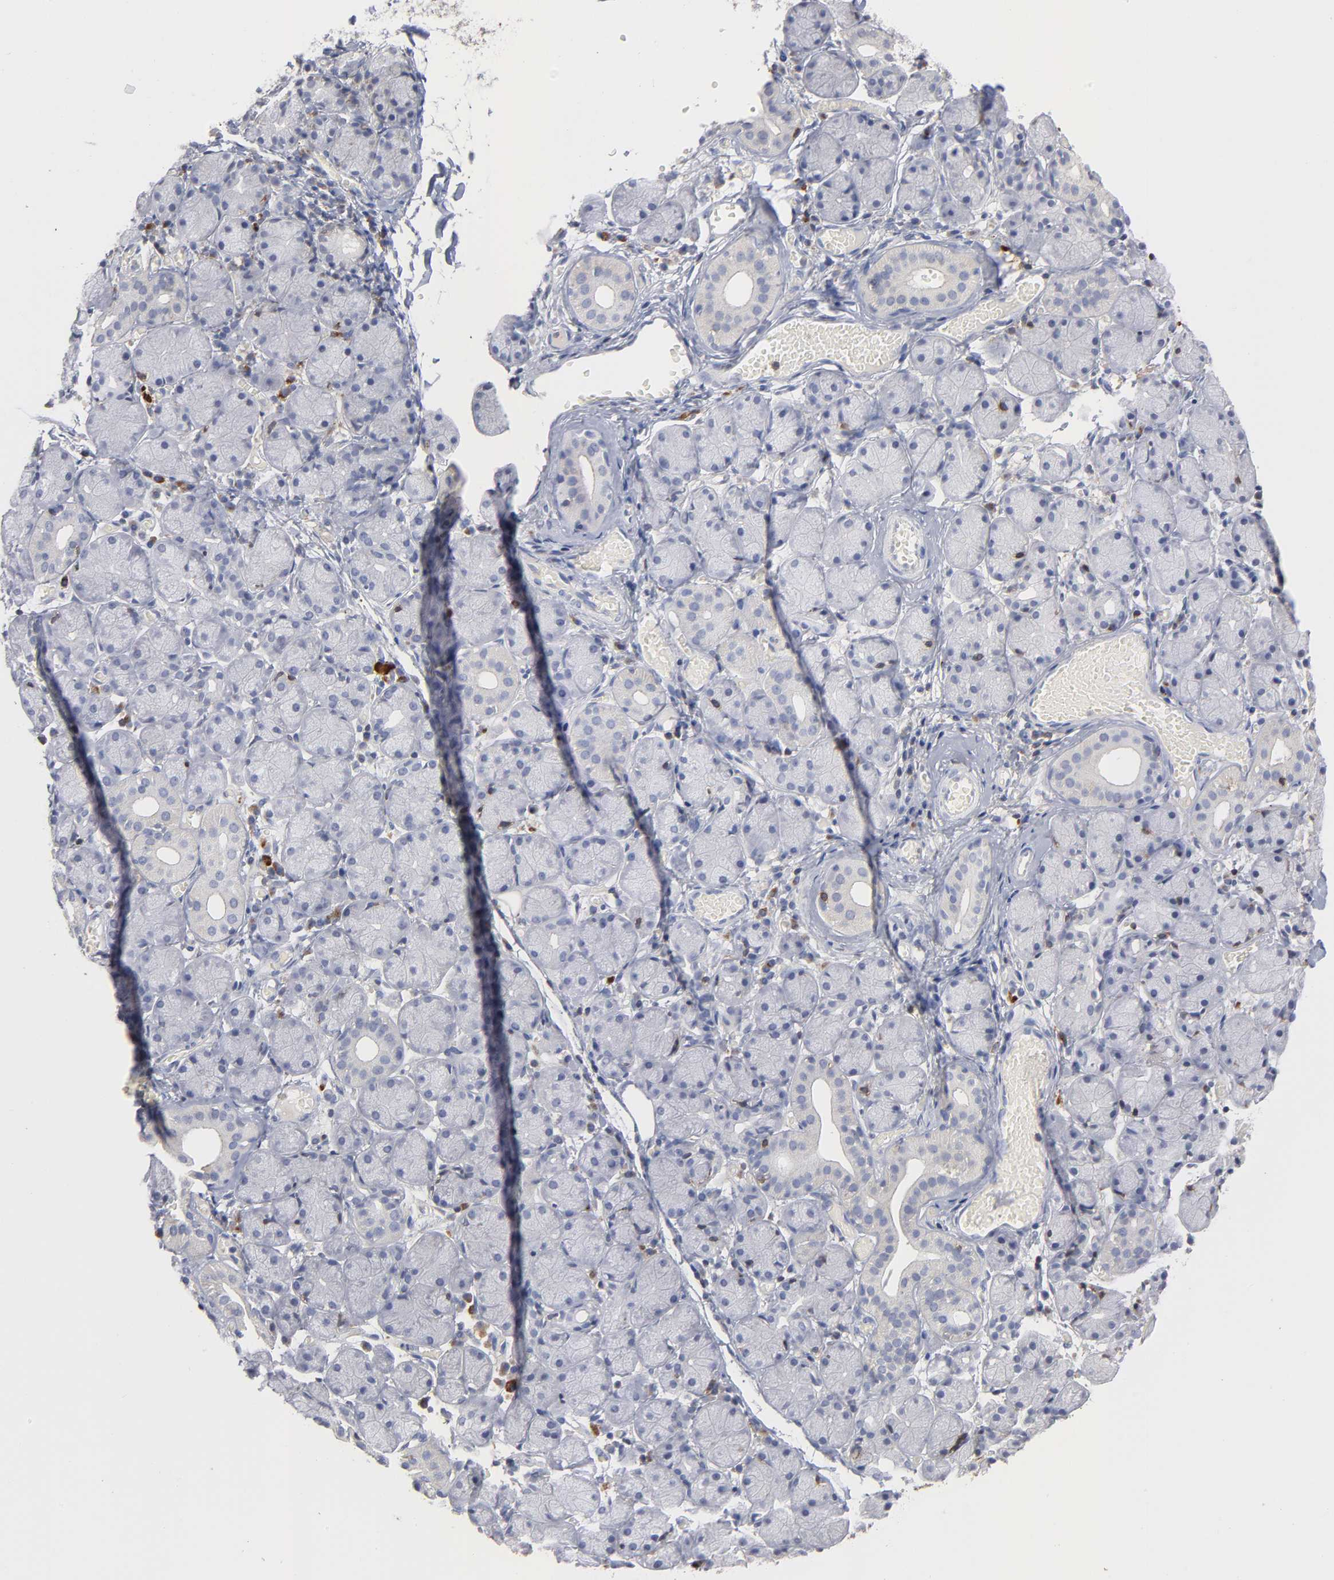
{"staining": {"intensity": "weak", "quantity": "<25%", "location": "cytoplasmic/membranous"}, "tissue": "salivary gland", "cell_type": "Glandular cells", "image_type": "normal", "snomed": [{"axis": "morphology", "description": "Normal tissue, NOS"}, {"axis": "topography", "description": "Salivary gland"}], "caption": "Human salivary gland stained for a protein using IHC displays no expression in glandular cells.", "gene": "PDLIM2", "patient": {"sex": "female", "age": 24}}